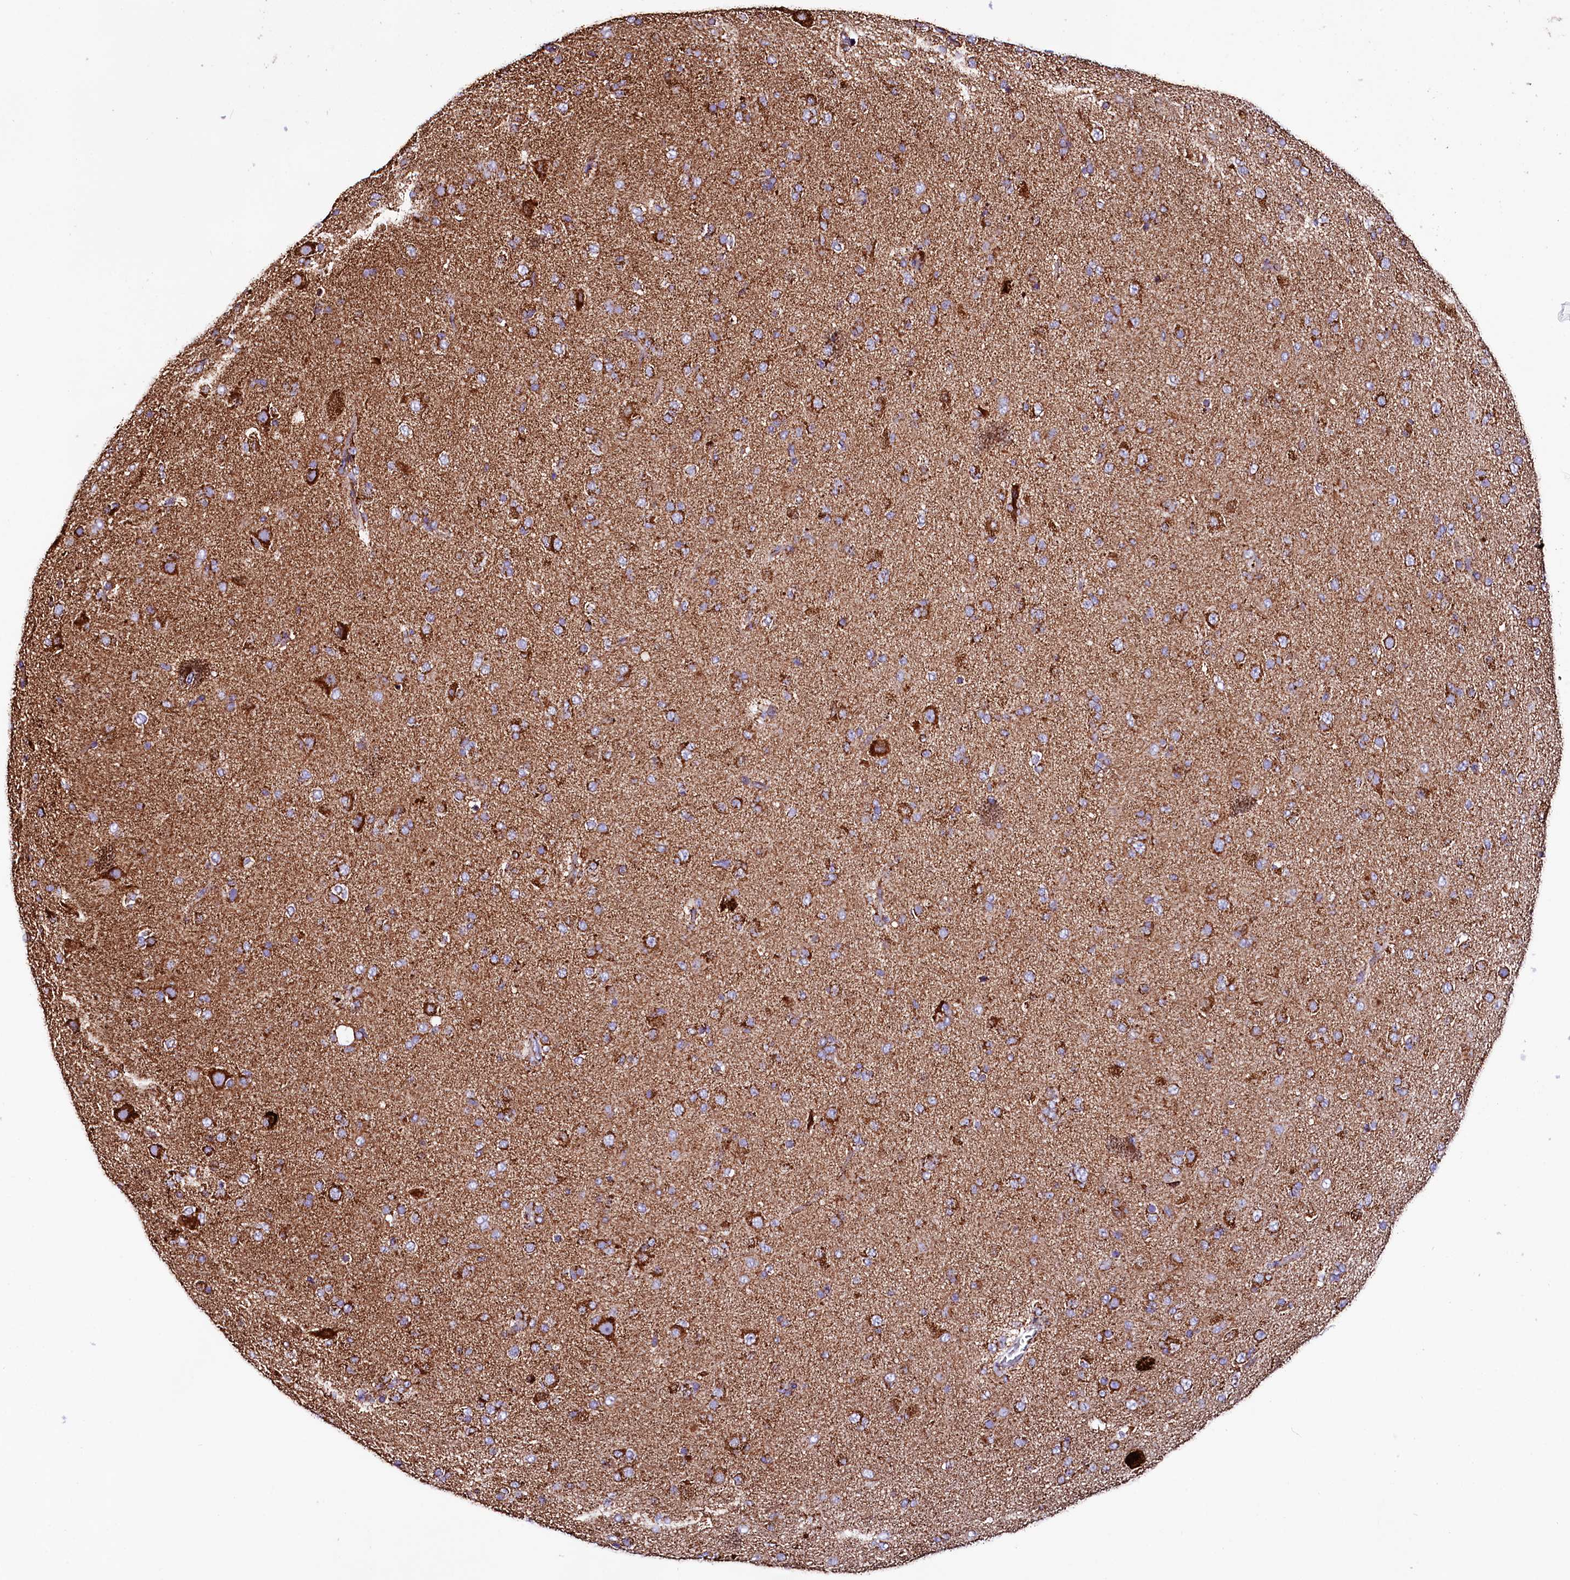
{"staining": {"intensity": "moderate", "quantity": ">75%", "location": "cytoplasmic/membranous"}, "tissue": "glioma", "cell_type": "Tumor cells", "image_type": "cancer", "snomed": [{"axis": "morphology", "description": "Glioma, malignant, Low grade"}, {"axis": "topography", "description": "Brain"}], "caption": "A high-resolution histopathology image shows immunohistochemistry (IHC) staining of glioma, which demonstrates moderate cytoplasmic/membranous positivity in approximately >75% of tumor cells.", "gene": "APLP2", "patient": {"sex": "male", "age": 65}}